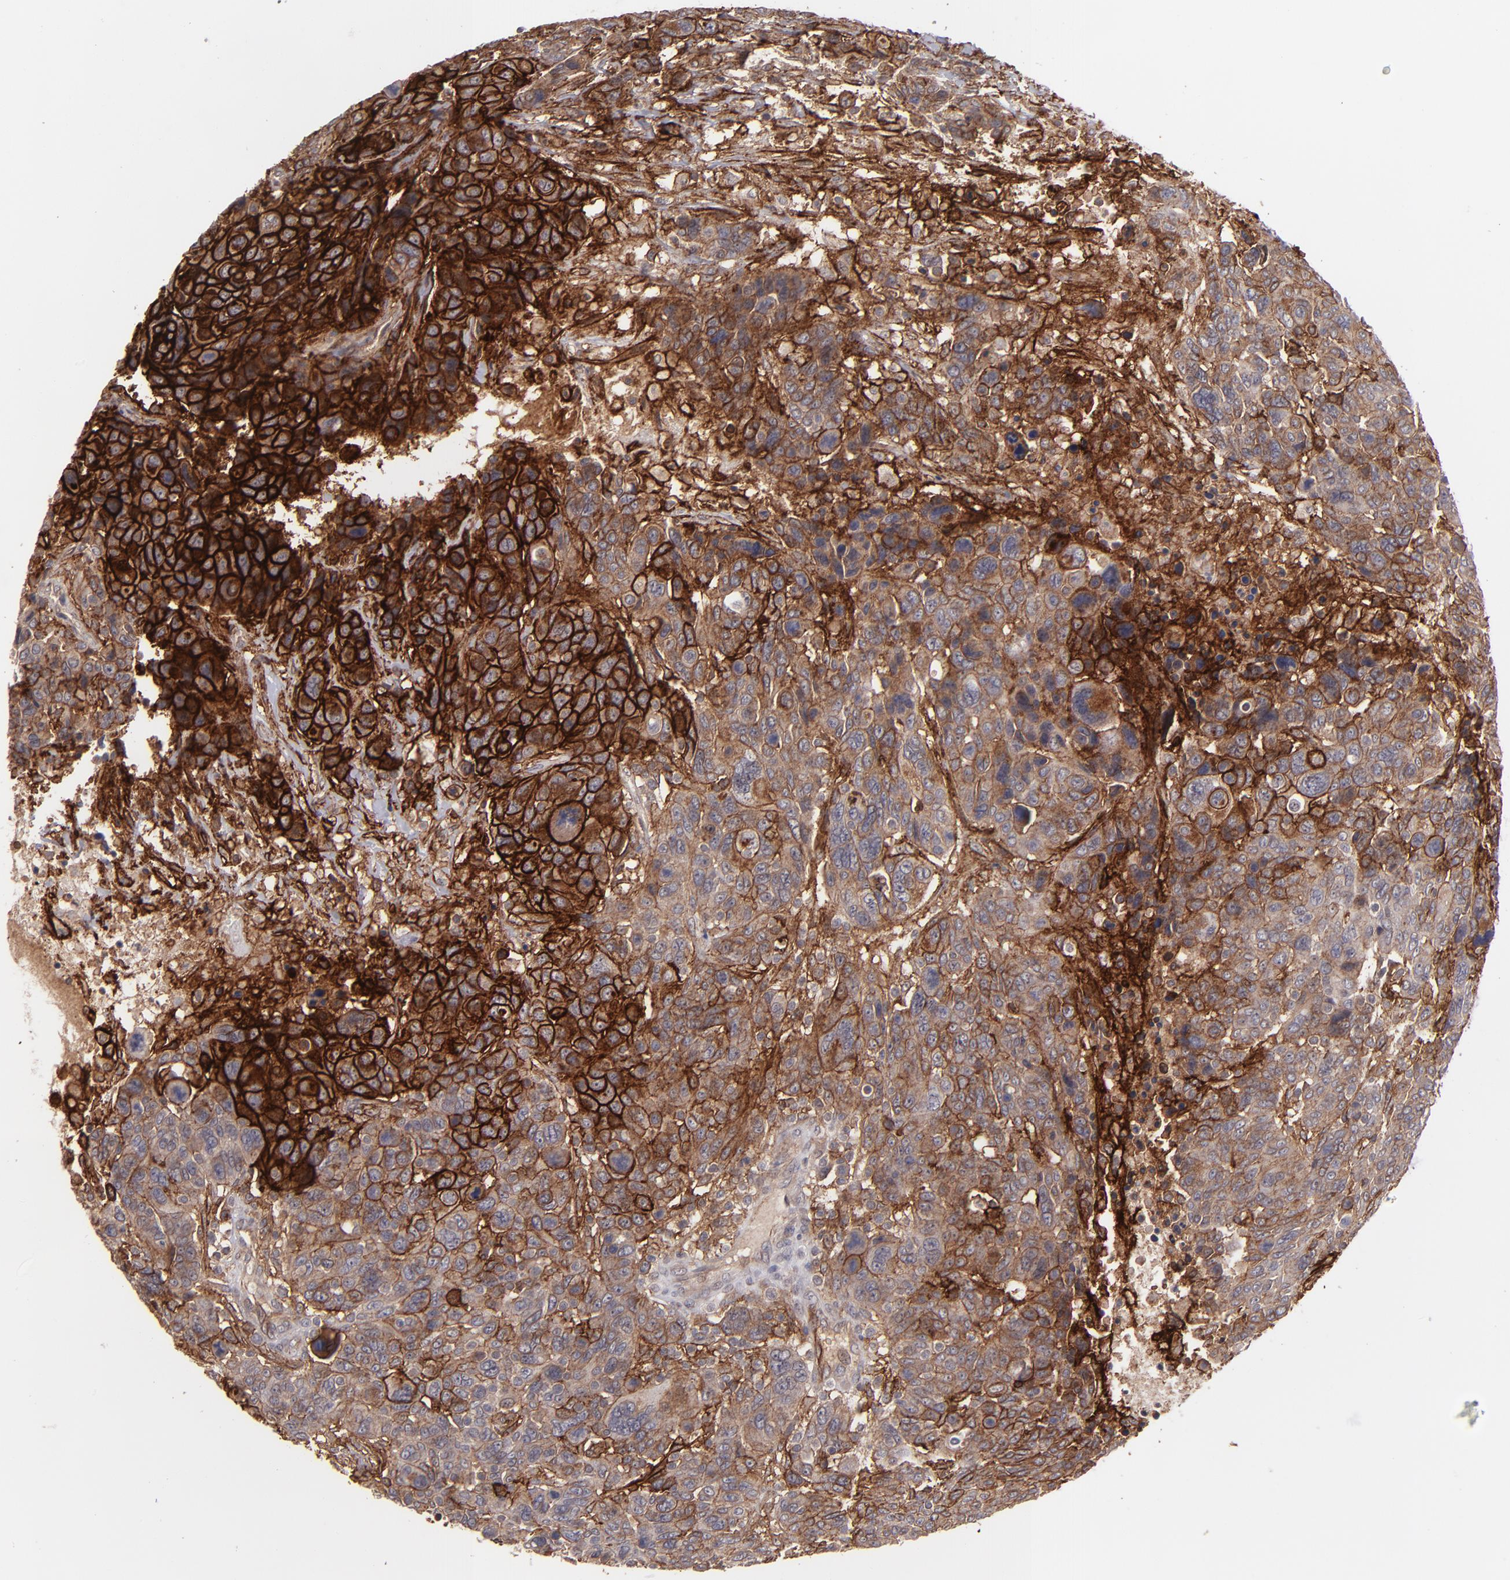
{"staining": {"intensity": "strong", "quantity": "25%-75%", "location": "cytoplasmic/membranous"}, "tissue": "breast cancer", "cell_type": "Tumor cells", "image_type": "cancer", "snomed": [{"axis": "morphology", "description": "Duct carcinoma"}, {"axis": "topography", "description": "Breast"}], "caption": "Tumor cells show high levels of strong cytoplasmic/membranous positivity in approximately 25%-75% of cells in breast cancer (intraductal carcinoma).", "gene": "ICAM1", "patient": {"sex": "female", "age": 37}}